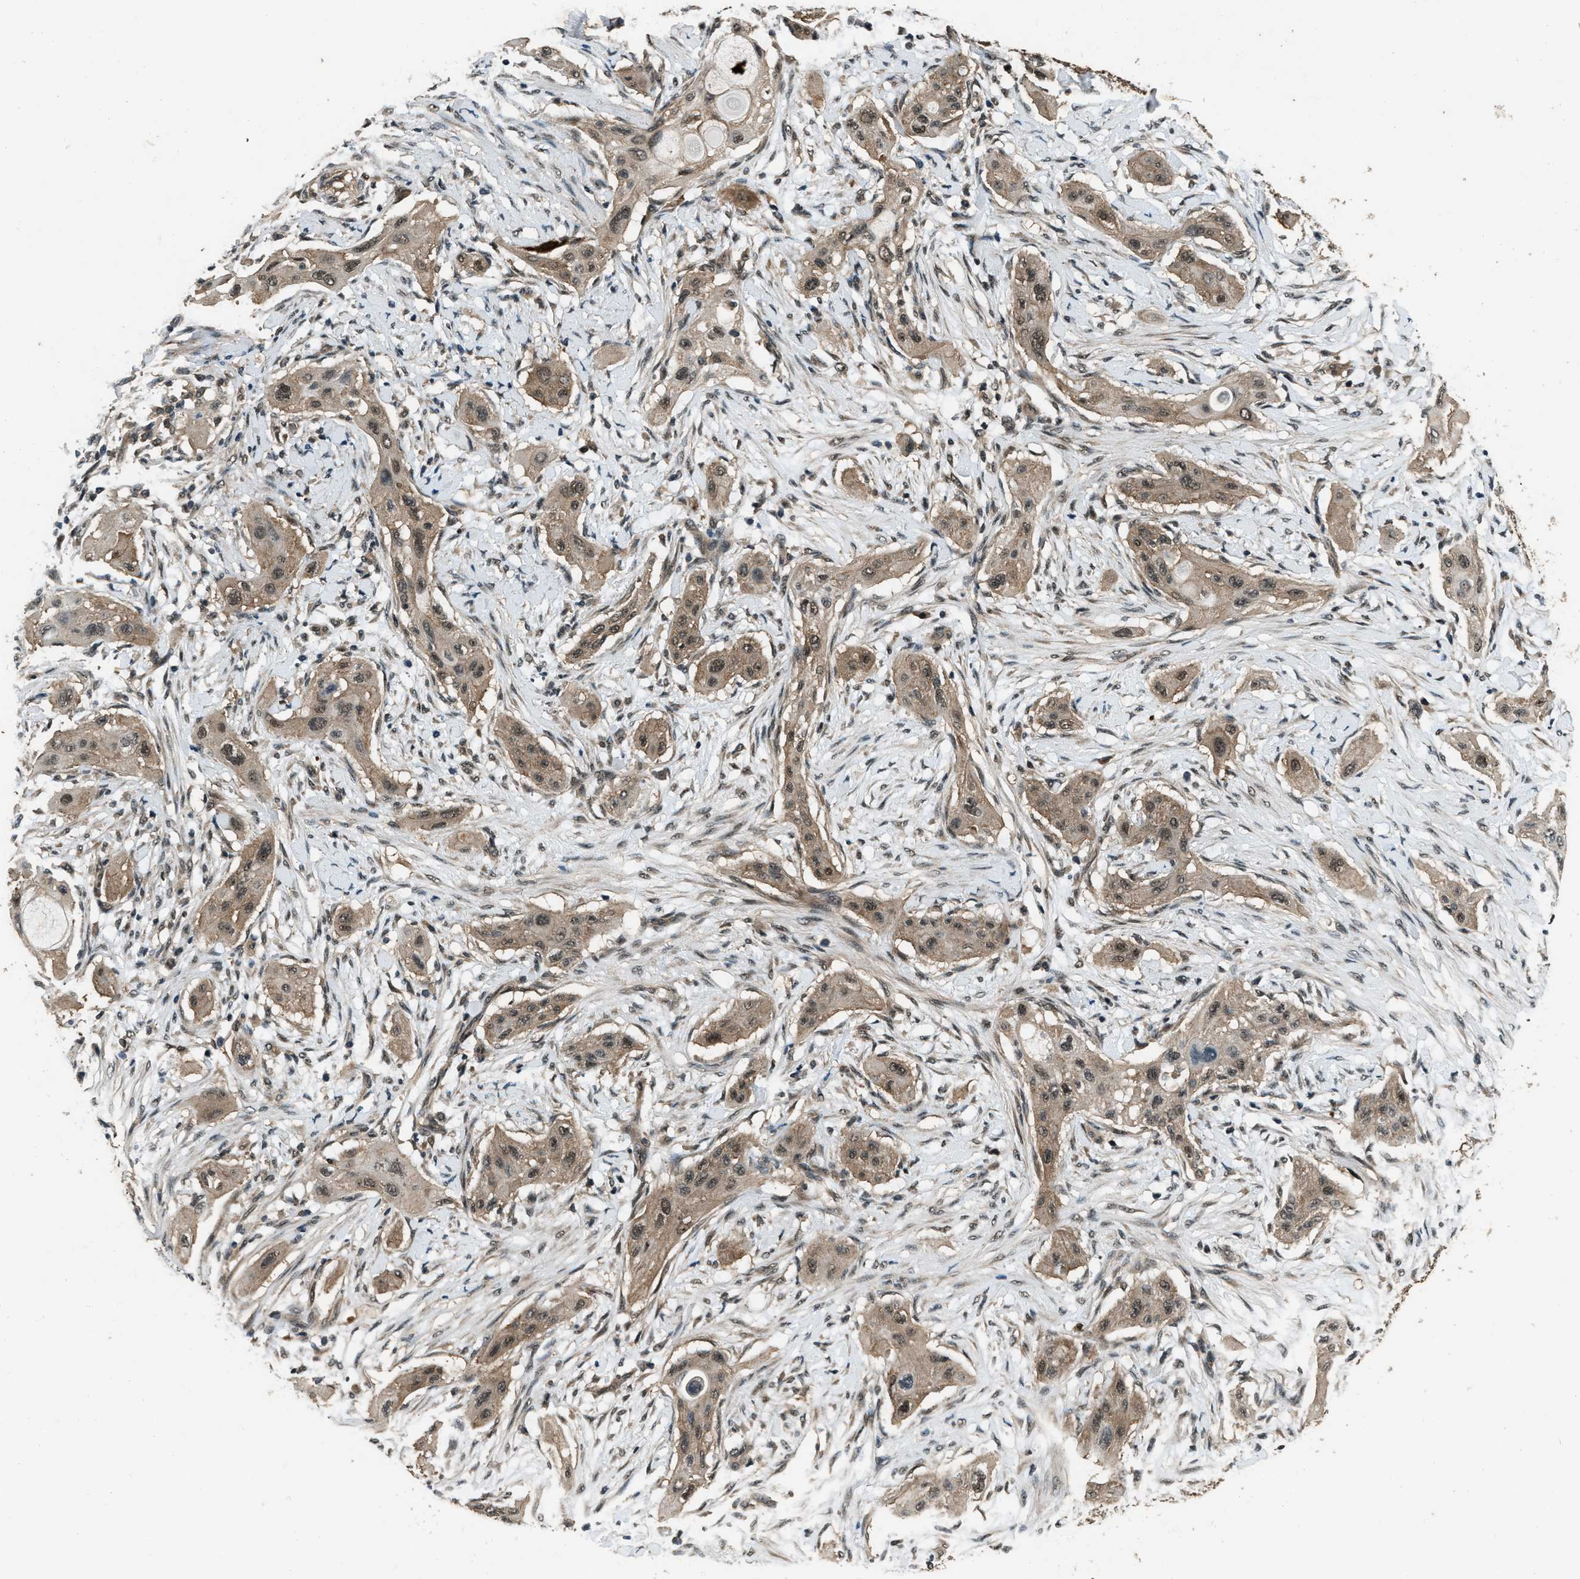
{"staining": {"intensity": "moderate", "quantity": ">75%", "location": "cytoplasmic/membranous,nuclear"}, "tissue": "lung cancer", "cell_type": "Tumor cells", "image_type": "cancer", "snomed": [{"axis": "morphology", "description": "Squamous cell carcinoma, NOS"}, {"axis": "topography", "description": "Lung"}], "caption": "This is a histology image of immunohistochemistry staining of lung cancer, which shows moderate staining in the cytoplasmic/membranous and nuclear of tumor cells.", "gene": "NUDCD3", "patient": {"sex": "female", "age": 47}}